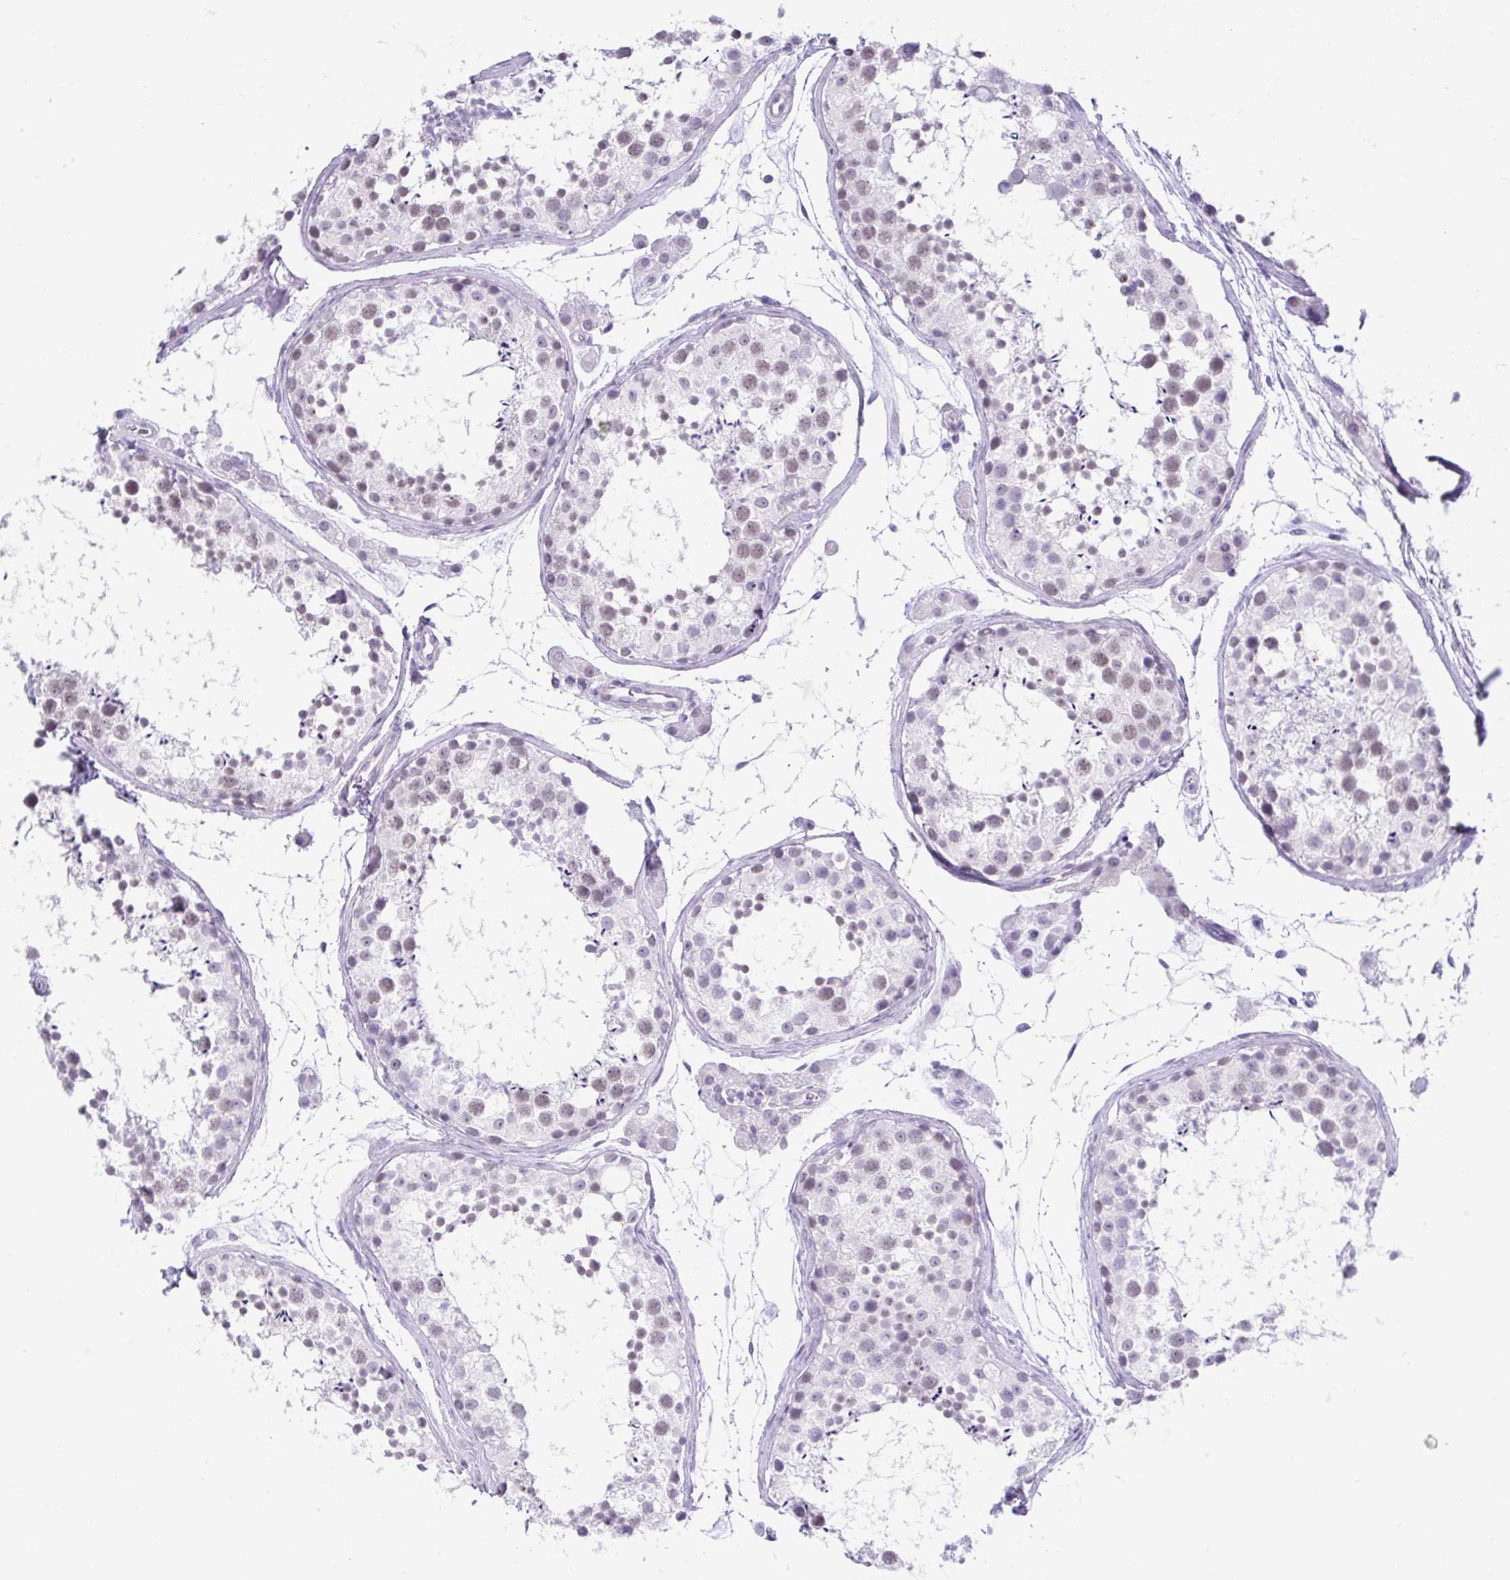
{"staining": {"intensity": "weak", "quantity": "25%-75%", "location": "nuclear"}, "tissue": "testis", "cell_type": "Cells in seminiferous ducts", "image_type": "normal", "snomed": [{"axis": "morphology", "description": "Normal tissue, NOS"}, {"axis": "topography", "description": "Testis"}], "caption": "DAB (3,3'-diaminobenzidine) immunohistochemical staining of normal human testis demonstrates weak nuclear protein expression in approximately 25%-75% of cells in seminiferous ducts.", "gene": "DCAF17", "patient": {"sex": "male", "age": 41}}